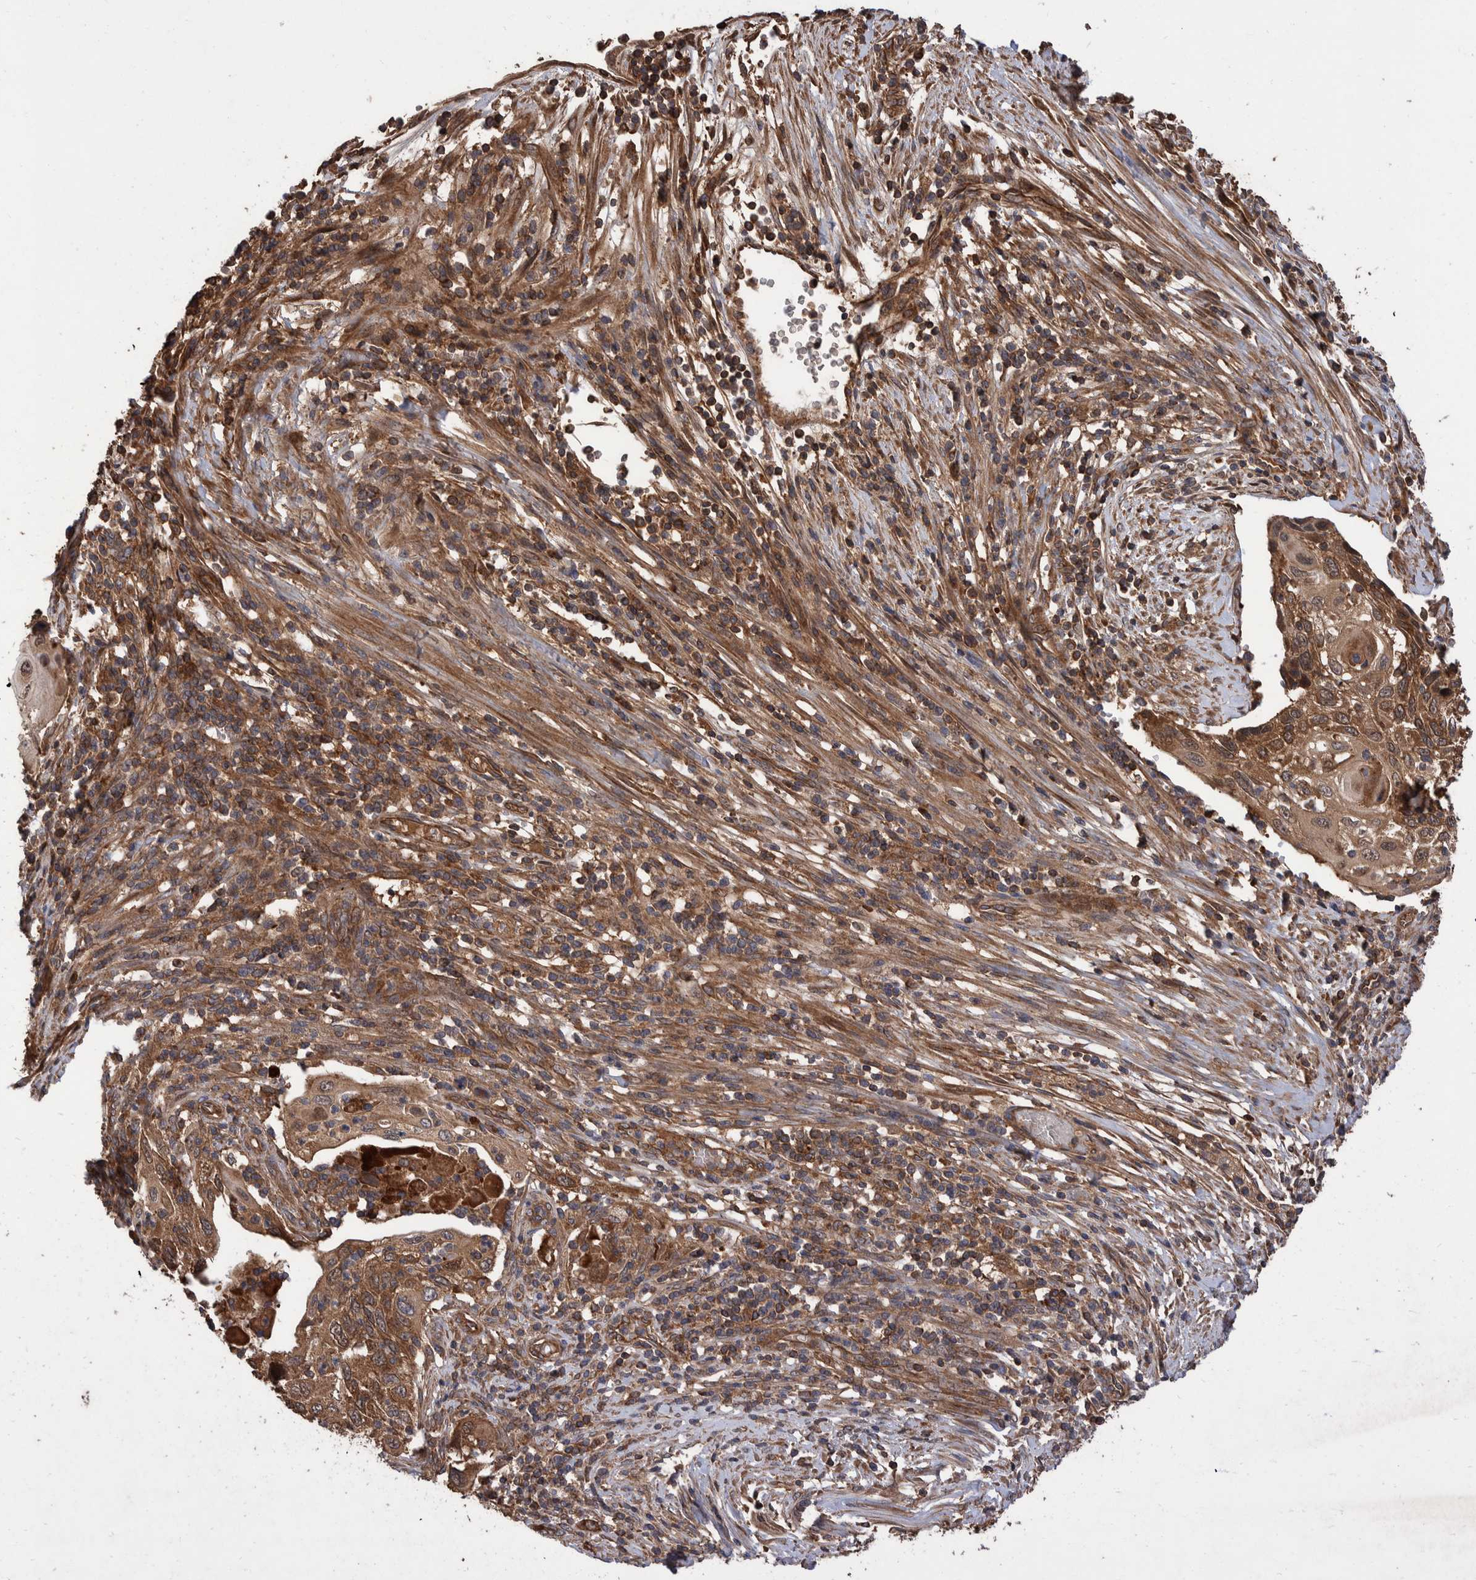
{"staining": {"intensity": "moderate", "quantity": ">75%", "location": "cytoplasmic/membranous"}, "tissue": "cervical cancer", "cell_type": "Tumor cells", "image_type": "cancer", "snomed": [{"axis": "morphology", "description": "Squamous cell carcinoma, NOS"}, {"axis": "topography", "description": "Cervix"}], "caption": "Immunohistochemical staining of cervical squamous cell carcinoma shows medium levels of moderate cytoplasmic/membranous positivity in about >75% of tumor cells. (DAB IHC with brightfield microscopy, high magnification).", "gene": "VBP1", "patient": {"sex": "female", "age": 70}}